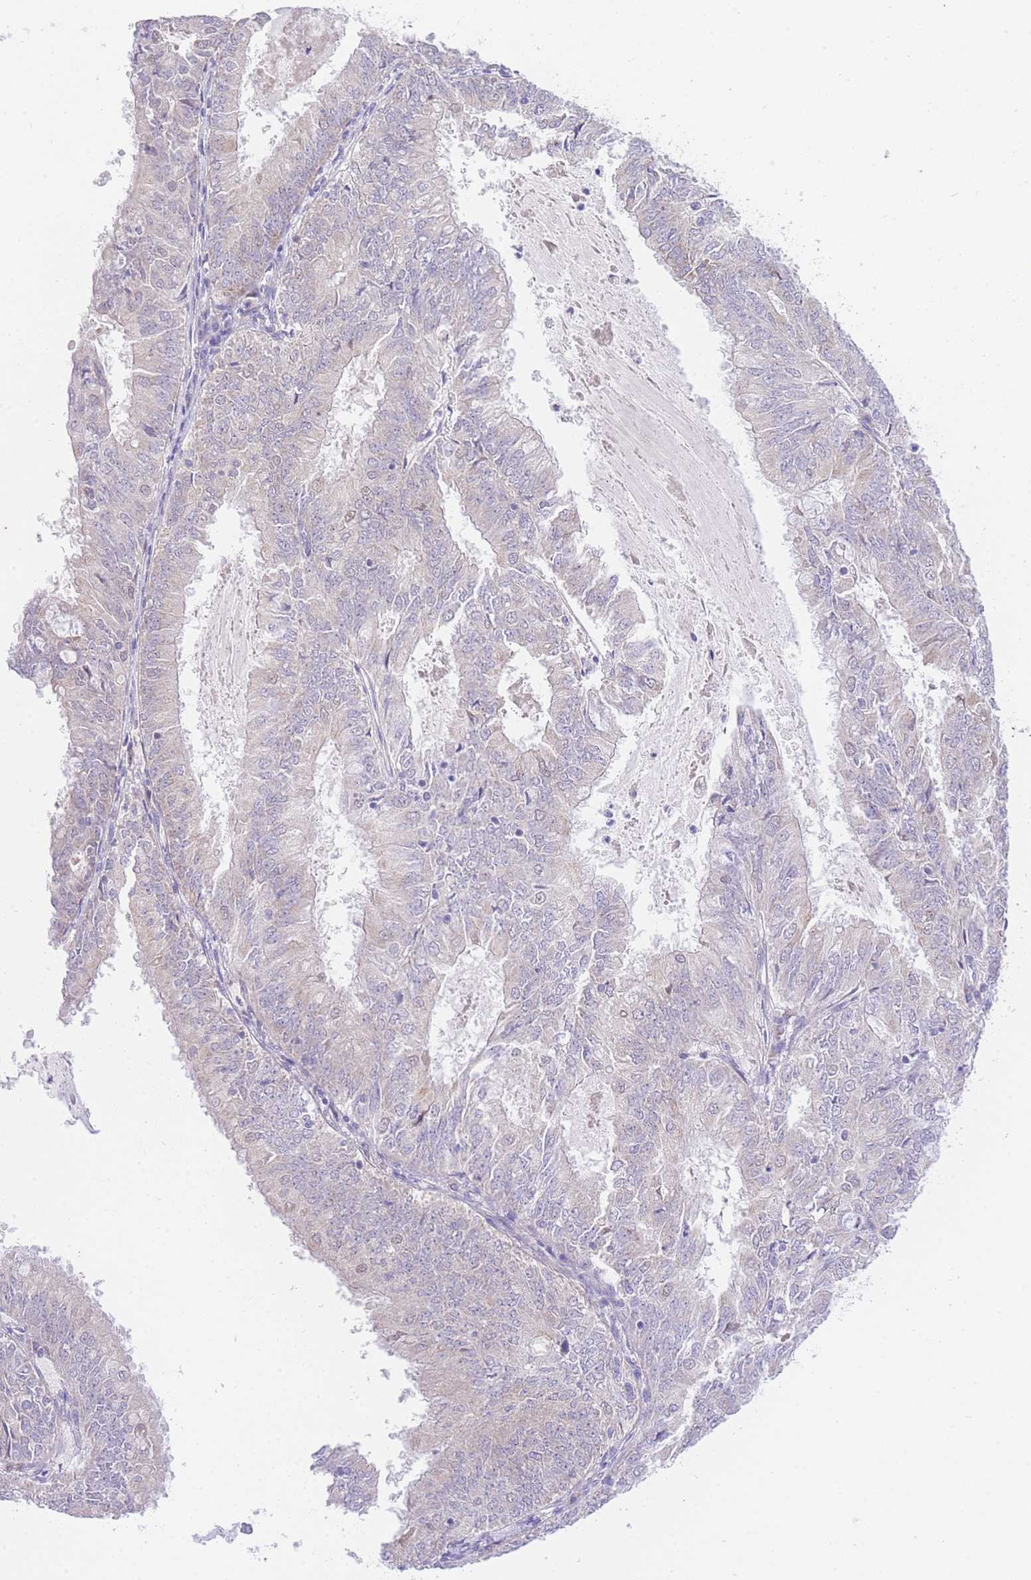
{"staining": {"intensity": "negative", "quantity": "none", "location": "none"}, "tissue": "endometrial cancer", "cell_type": "Tumor cells", "image_type": "cancer", "snomed": [{"axis": "morphology", "description": "Adenocarcinoma, NOS"}, {"axis": "topography", "description": "Endometrium"}], "caption": "Tumor cells show no significant protein staining in endometrial cancer (adenocarcinoma).", "gene": "UBXN7", "patient": {"sex": "female", "age": 57}}